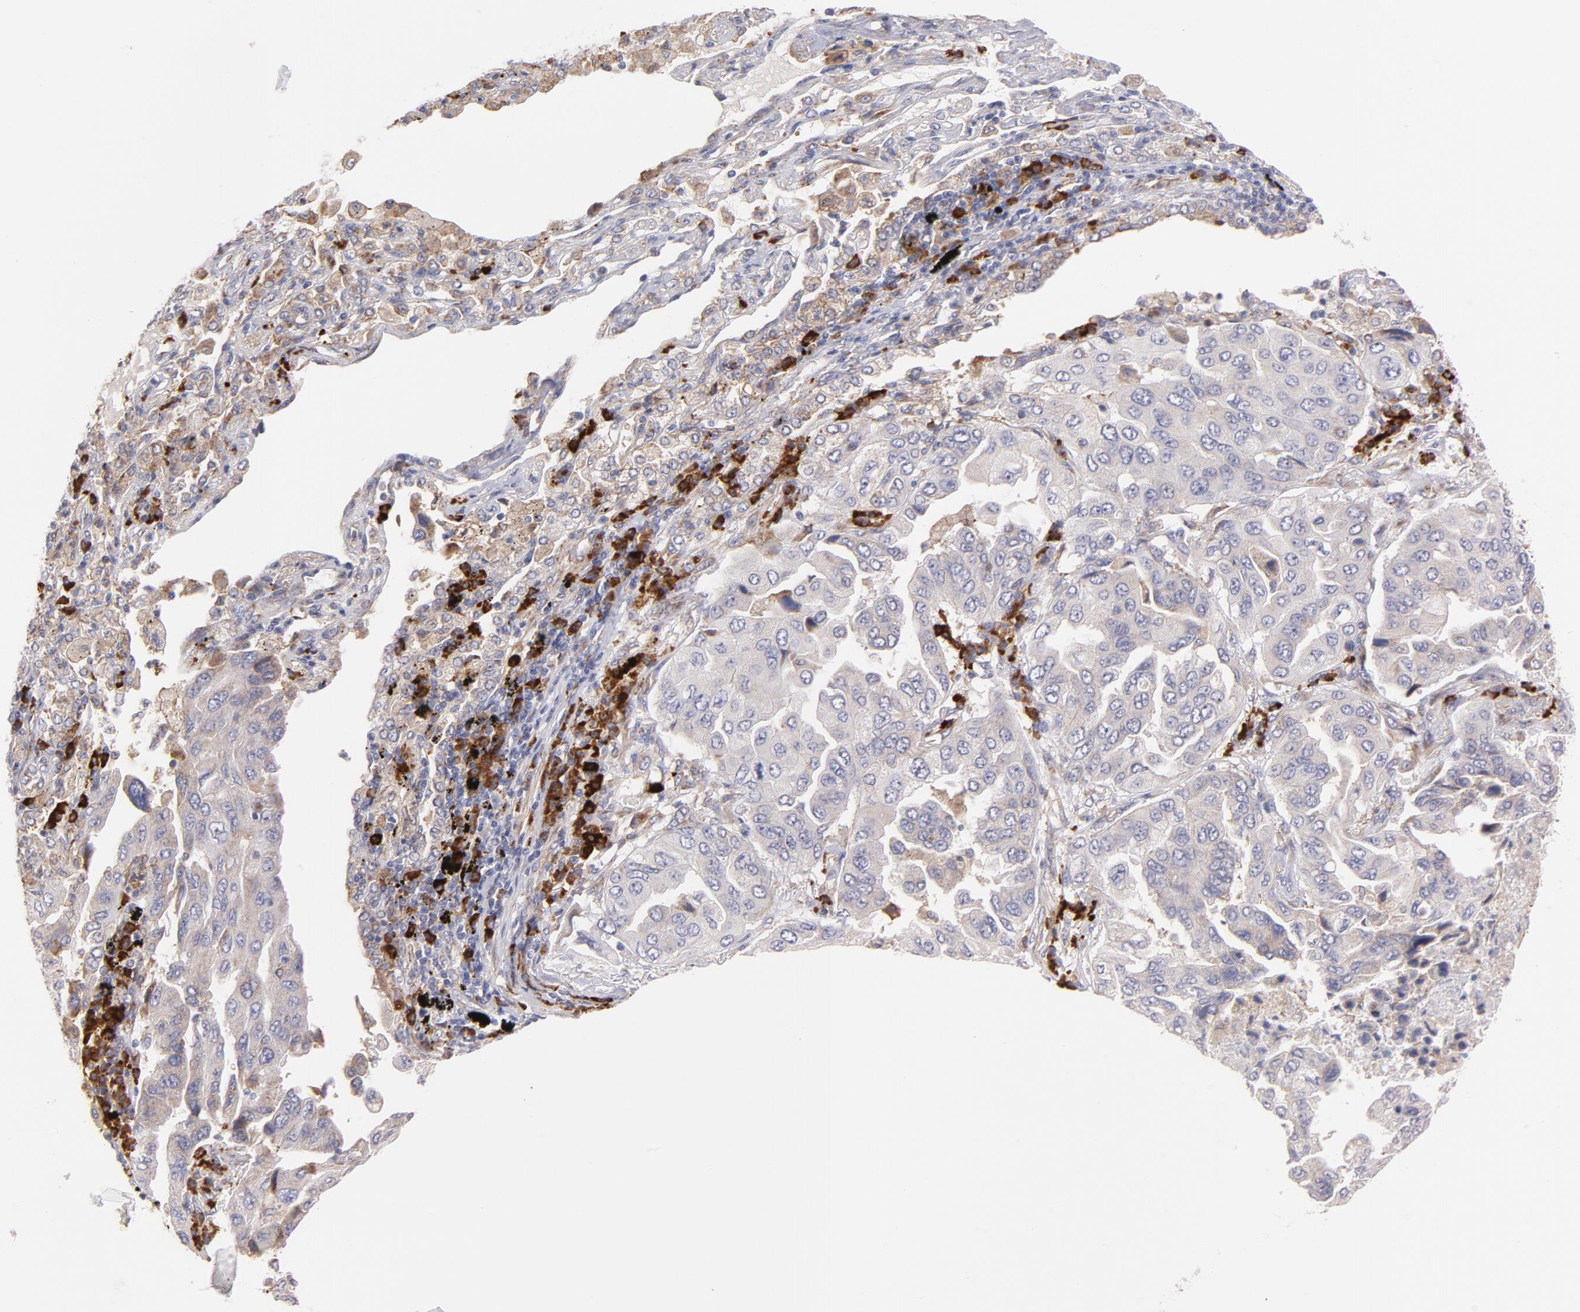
{"staining": {"intensity": "negative", "quantity": "none", "location": "none"}, "tissue": "lung cancer", "cell_type": "Tumor cells", "image_type": "cancer", "snomed": [{"axis": "morphology", "description": "Adenocarcinoma, NOS"}, {"axis": "topography", "description": "Lung"}], "caption": "Lung cancer stained for a protein using immunohistochemistry (IHC) shows no expression tumor cells.", "gene": "RAPGEF3", "patient": {"sex": "female", "age": 65}}